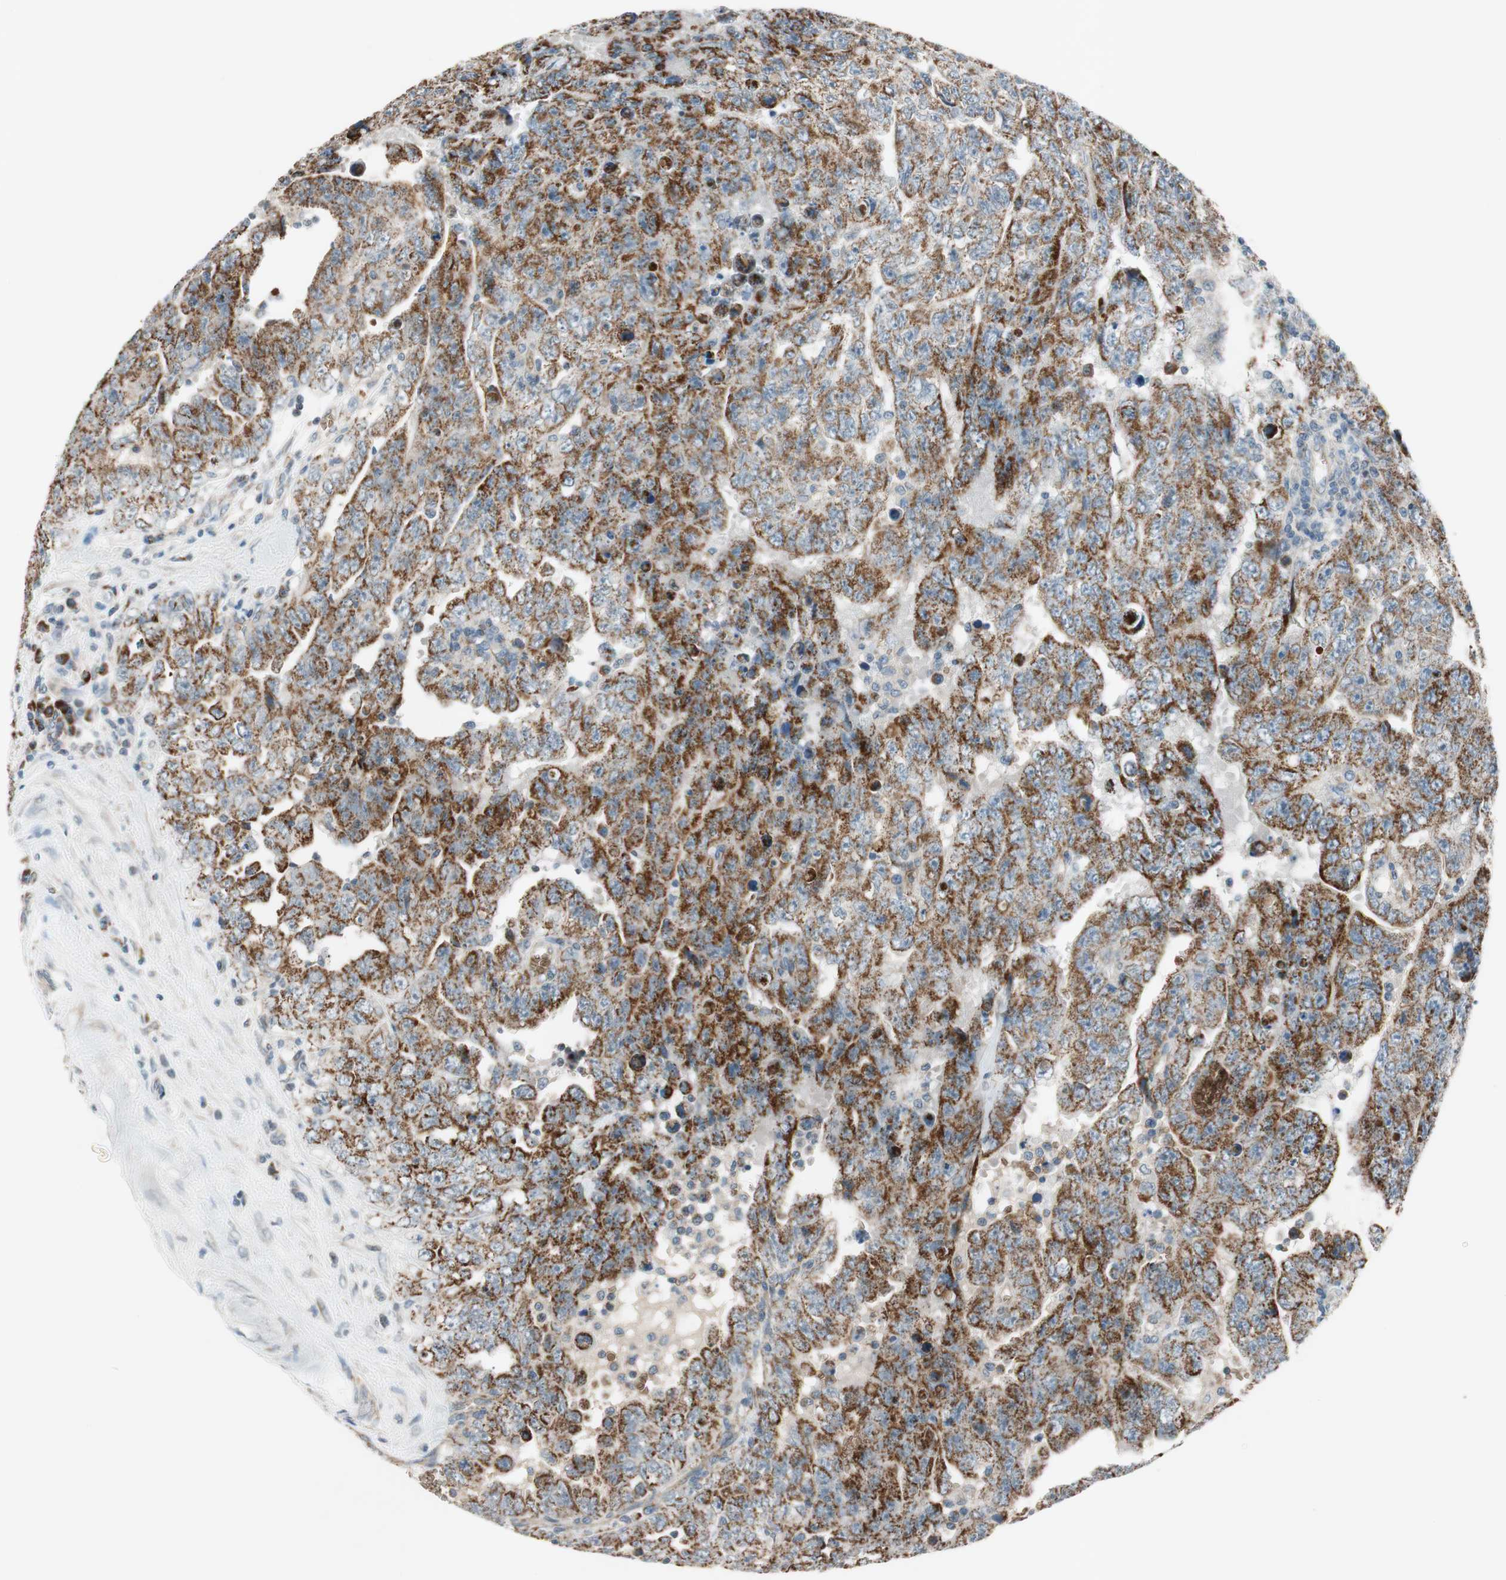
{"staining": {"intensity": "strong", "quantity": ">75%", "location": "cytoplasmic/membranous"}, "tissue": "testis cancer", "cell_type": "Tumor cells", "image_type": "cancer", "snomed": [{"axis": "morphology", "description": "Carcinoma, Embryonal, NOS"}, {"axis": "topography", "description": "Testis"}], "caption": "Immunohistochemical staining of testis embryonal carcinoma displays high levels of strong cytoplasmic/membranous protein positivity in about >75% of tumor cells.", "gene": "GYPC", "patient": {"sex": "male", "age": 28}}